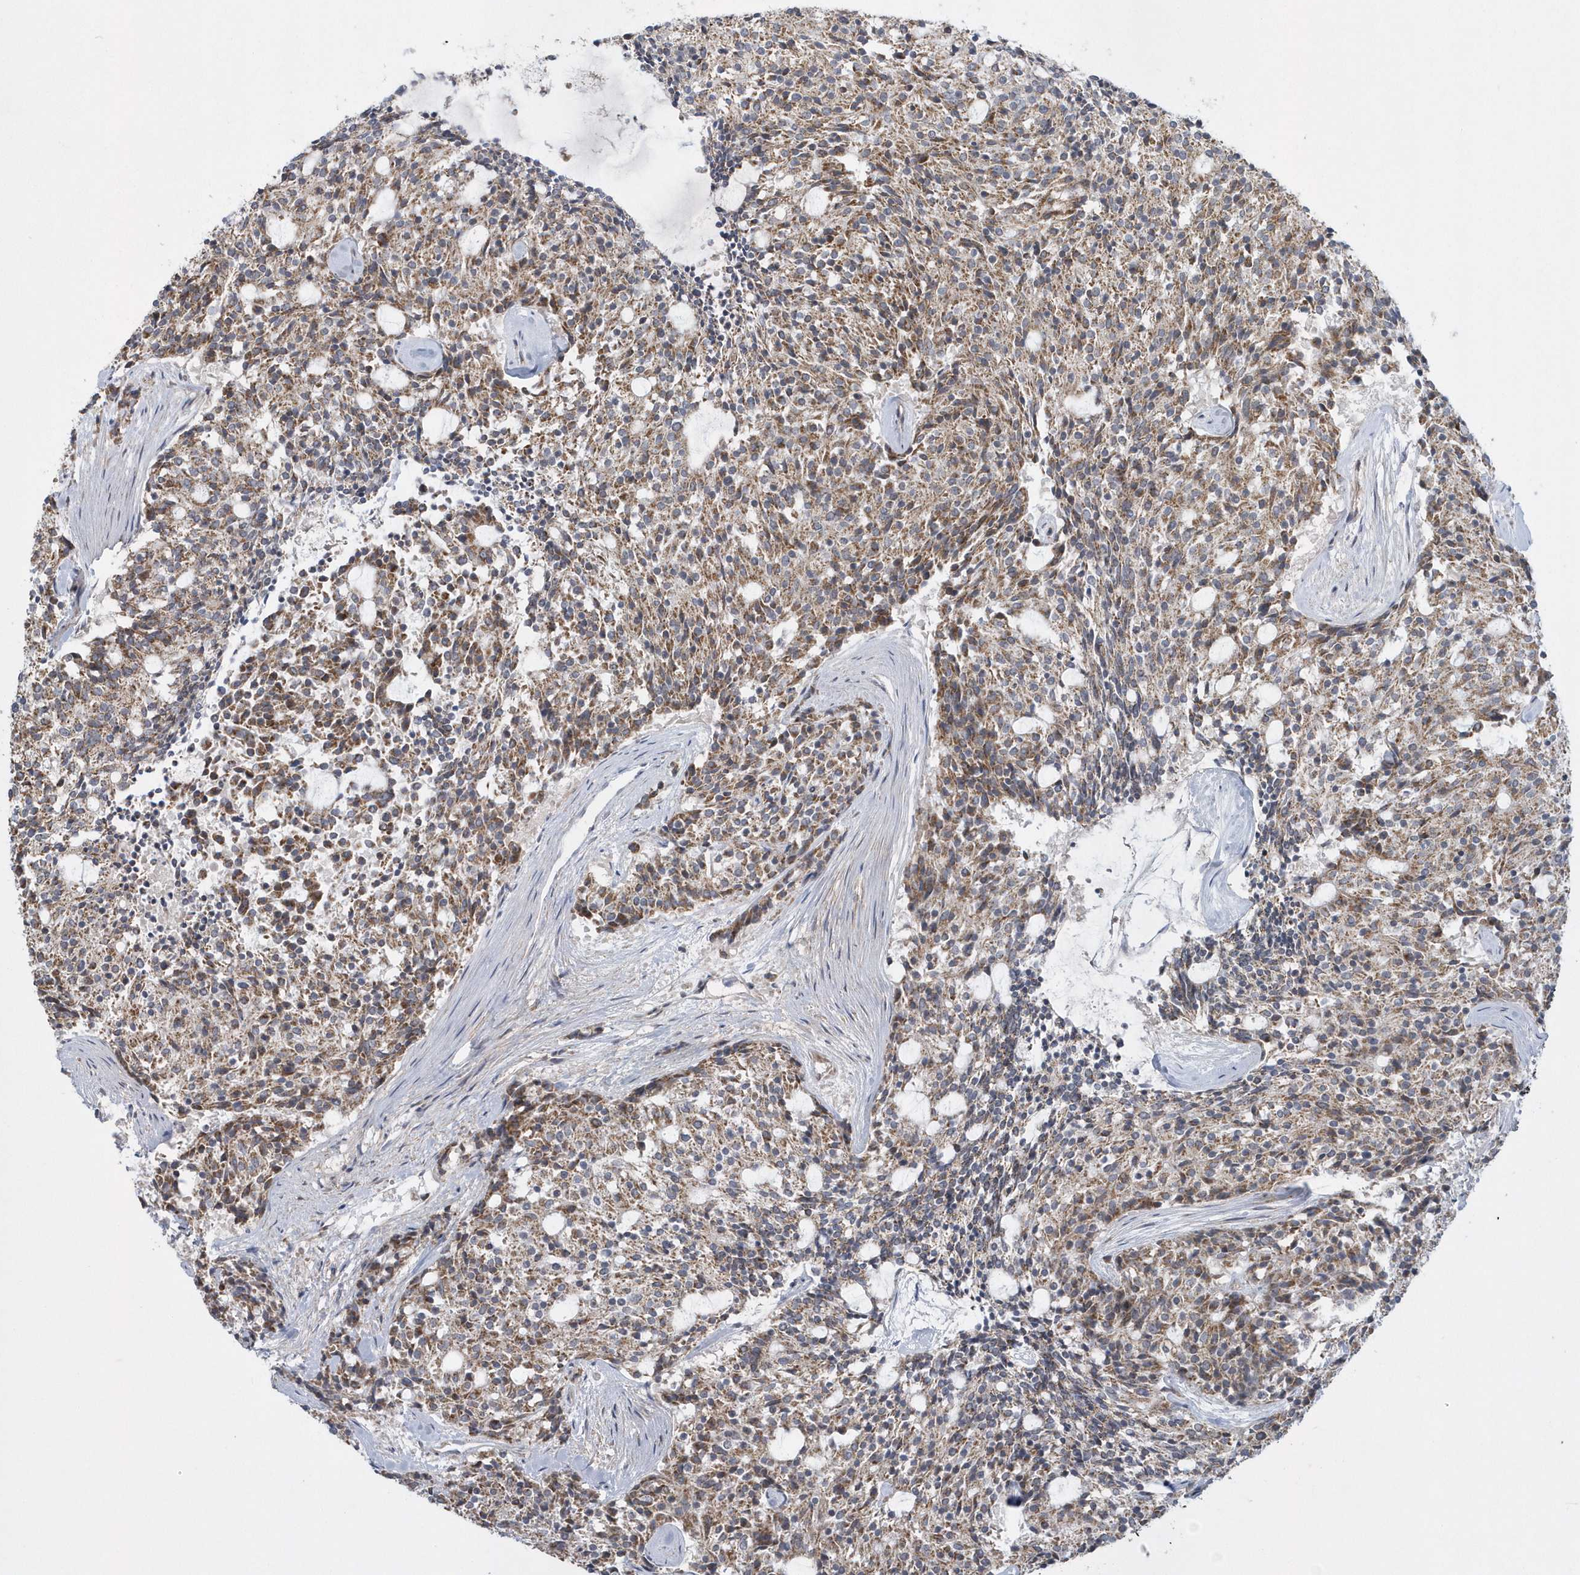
{"staining": {"intensity": "moderate", "quantity": ">75%", "location": "cytoplasmic/membranous"}, "tissue": "carcinoid", "cell_type": "Tumor cells", "image_type": "cancer", "snomed": [{"axis": "morphology", "description": "Carcinoid, malignant, NOS"}, {"axis": "topography", "description": "Pancreas"}], "caption": "High-magnification brightfield microscopy of carcinoid stained with DAB (brown) and counterstained with hematoxylin (blue). tumor cells exhibit moderate cytoplasmic/membranous positivity is appreciated in approximately>75% of cells.", "gene": "SLX9", "patient": {"sex": "female", "age": 54}}